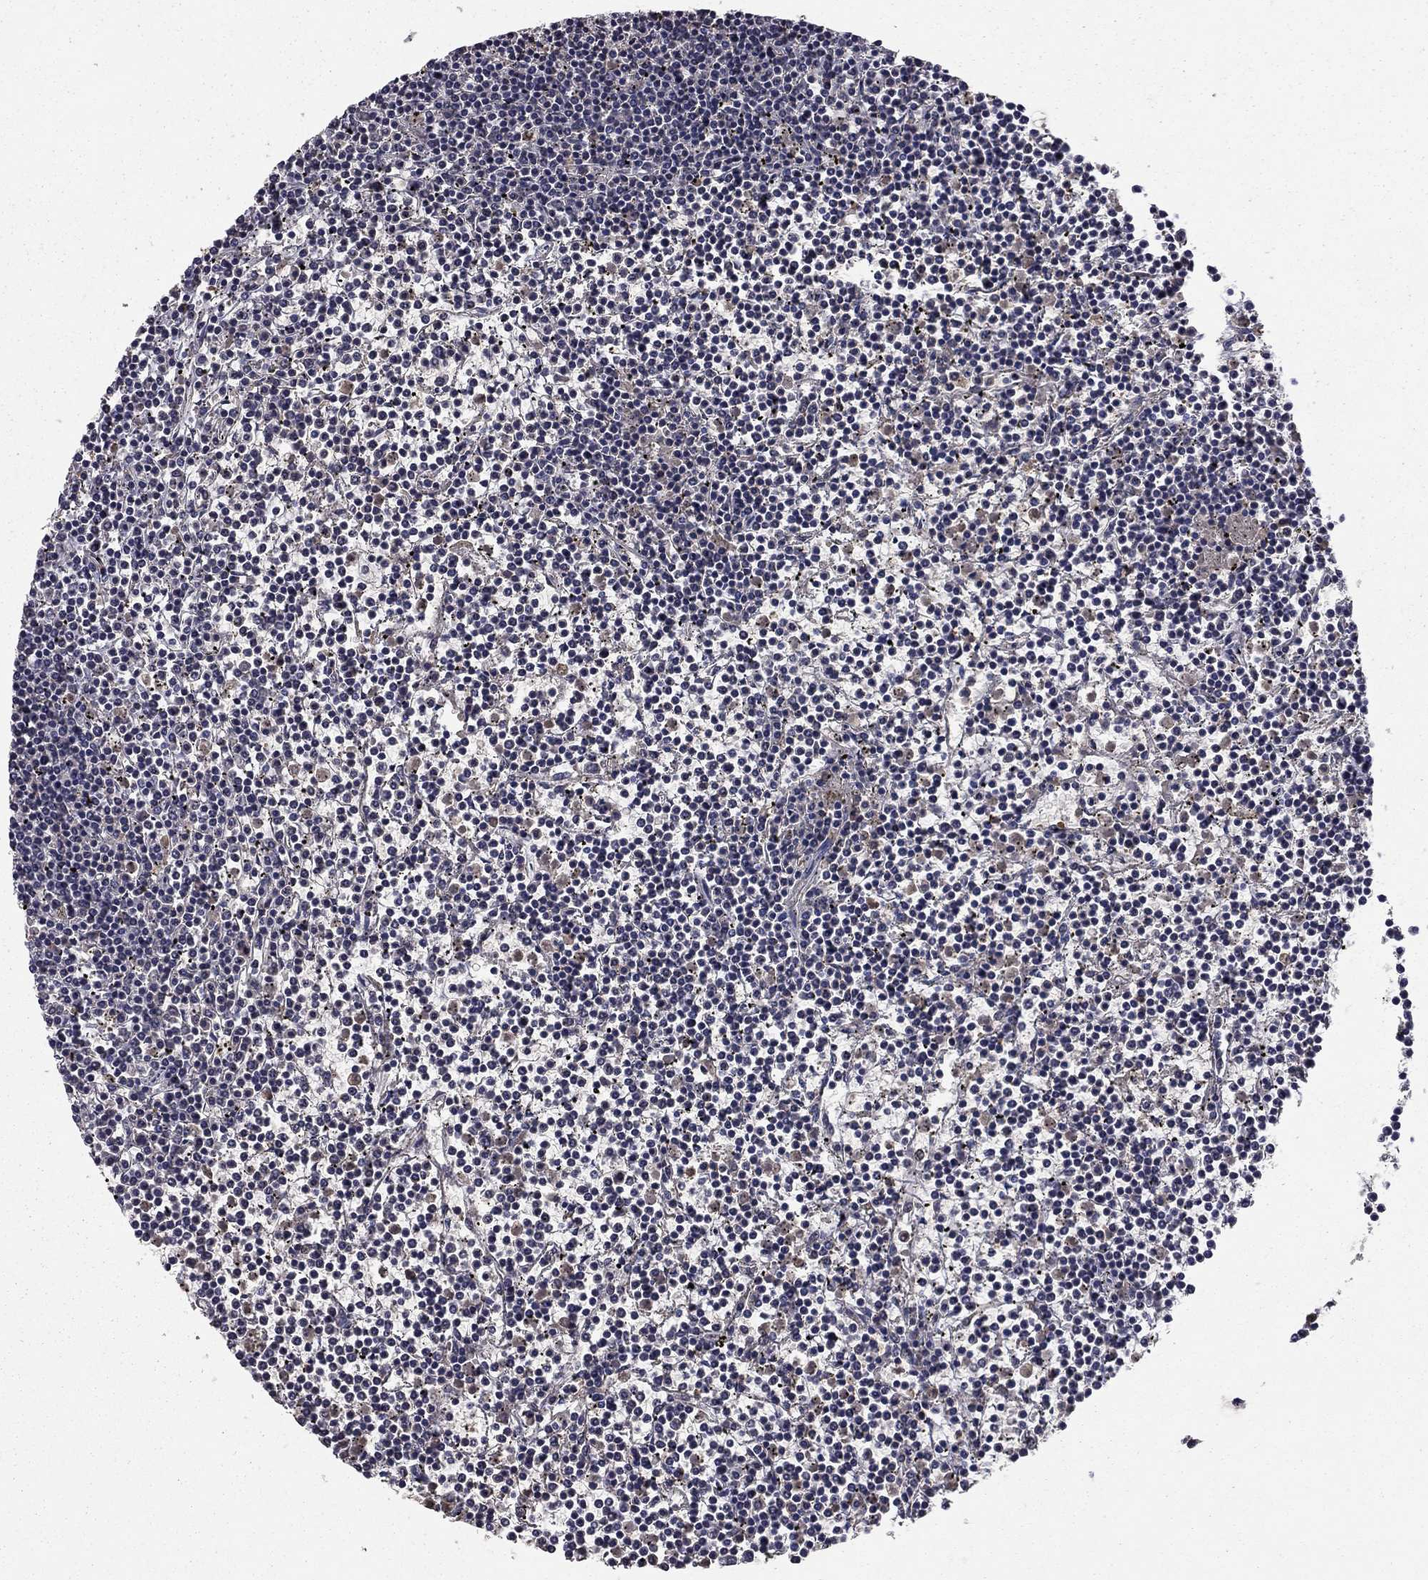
{"staining": {"intensity": "negative", "quantity": "none", "location": "none"}, "tissue": "lymphoma", "cell_type": "Tumor cells", "image_type": "cancer", "snomed": [{"axis": "morphology", "description": "Malignant lymphoma, non-Hodgkin's type, Low grade"}, {"axis": "topography", "description": "Spleen"}], "caption": "An immunohistochemistry (IHC) photomicrograph of lymphoma is shown. There is no staining in tumor cells of lymphoma.", "gene": "PROS1", "patient": {"sex": "female", "age": 19}}